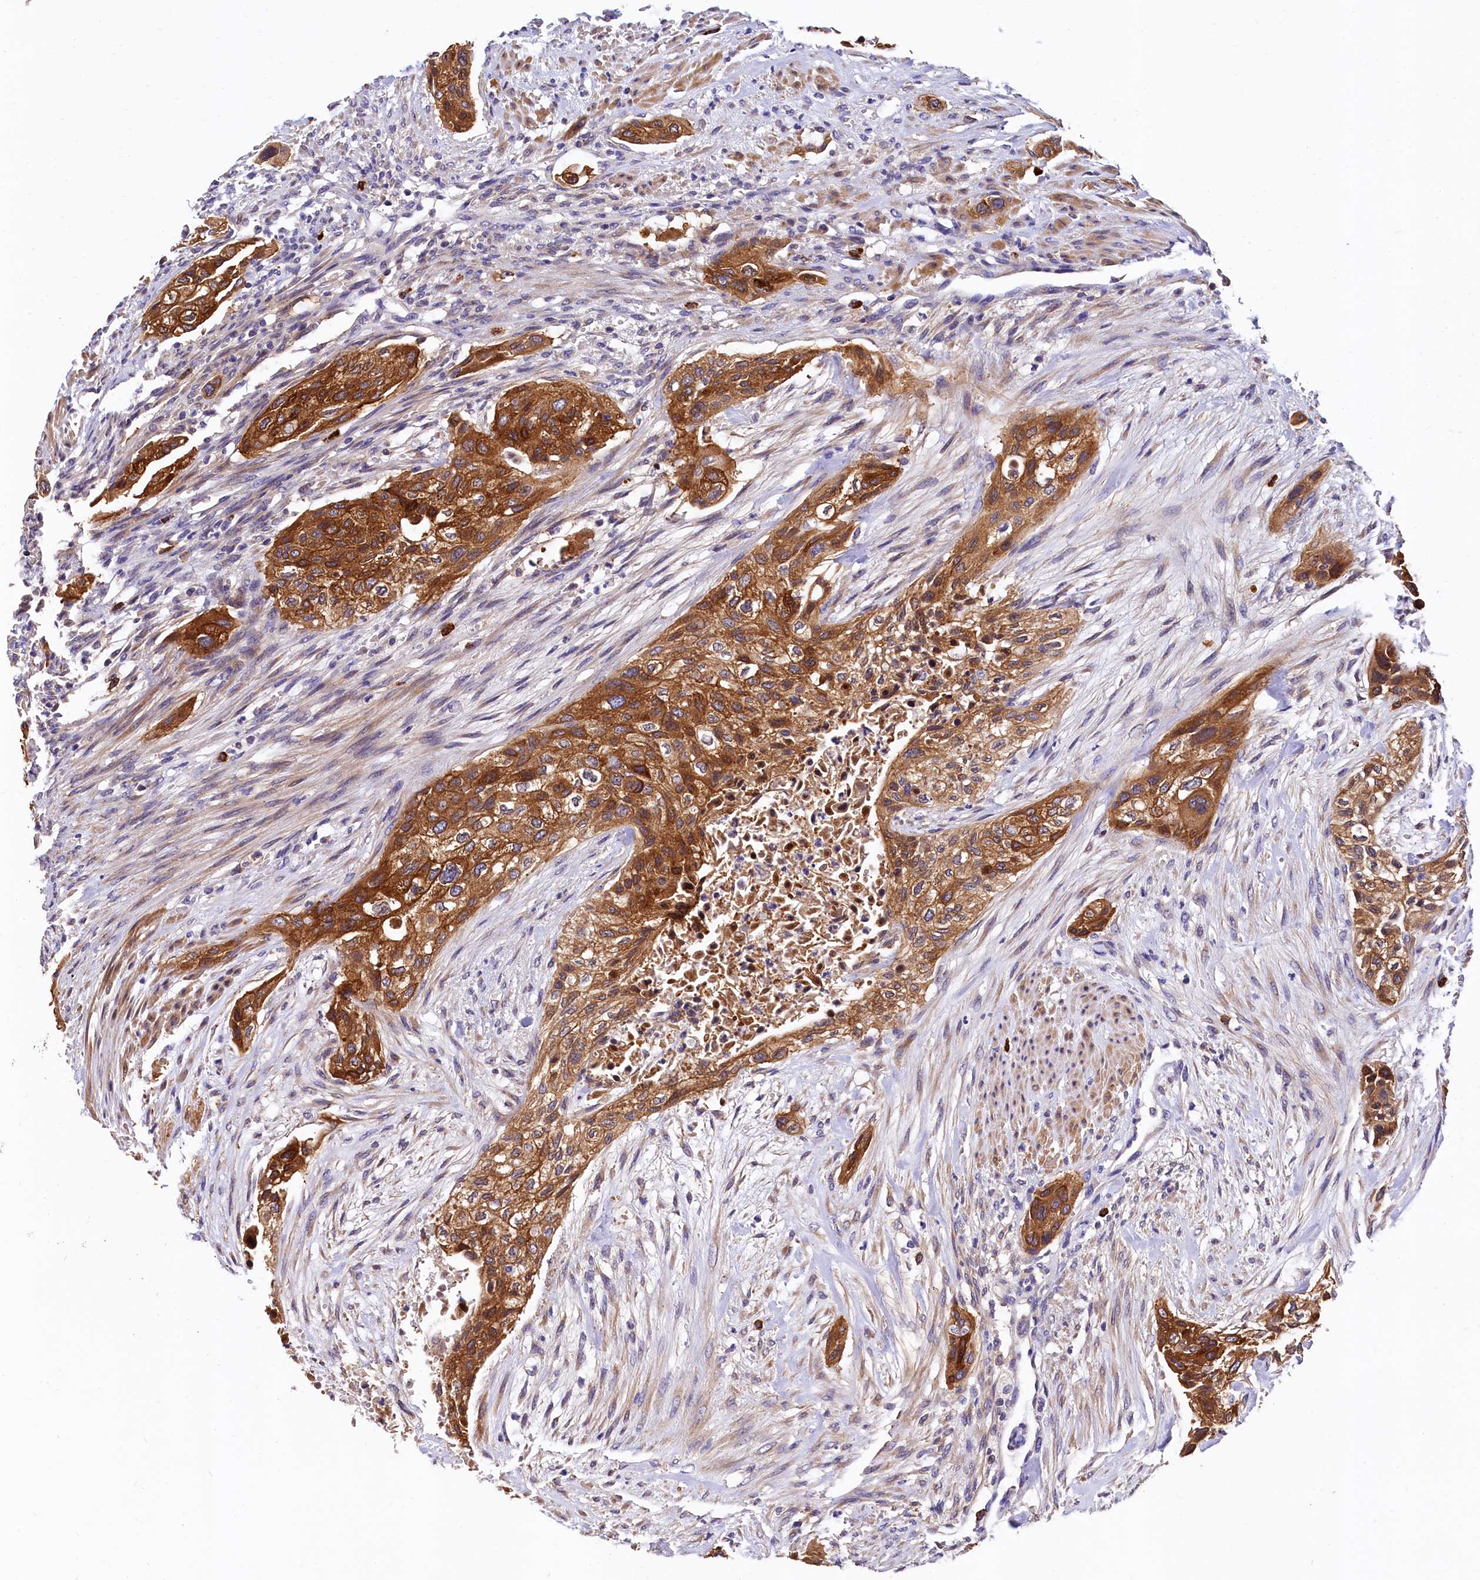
{"staining": {"intensity": "strong", "quantity": ">75%", "location": "cytoplasmic/membranous"}, "tissue": "urothelial cancer", "cell_type": "Tumor cells", "image_type": "cancer", "snomed": [{"axis": "morphology", "description": "Urothelial carcinoma, High grade"}, {"axis": "topography", "description": "Urinary bladder"}], "caption": "High-magnification brightfield microscopy of urothelial cancer stained with DAB (3,3'-diaminobenzidine) (brown) and counterstained with hematoxylin (blue). tumor cells exhibit strong cytoplasmic/membranous expression is present in approximately>75% of cells. The staining was performed using DAB (3,3'-diaminobenzidine) to visualize the protein expression in brown, while the nuclei were stained in blue with hematoxylin (Magnification: 20x).", "gene": "EPS8L2", "patient": {"sex": "male", "age": 35}}